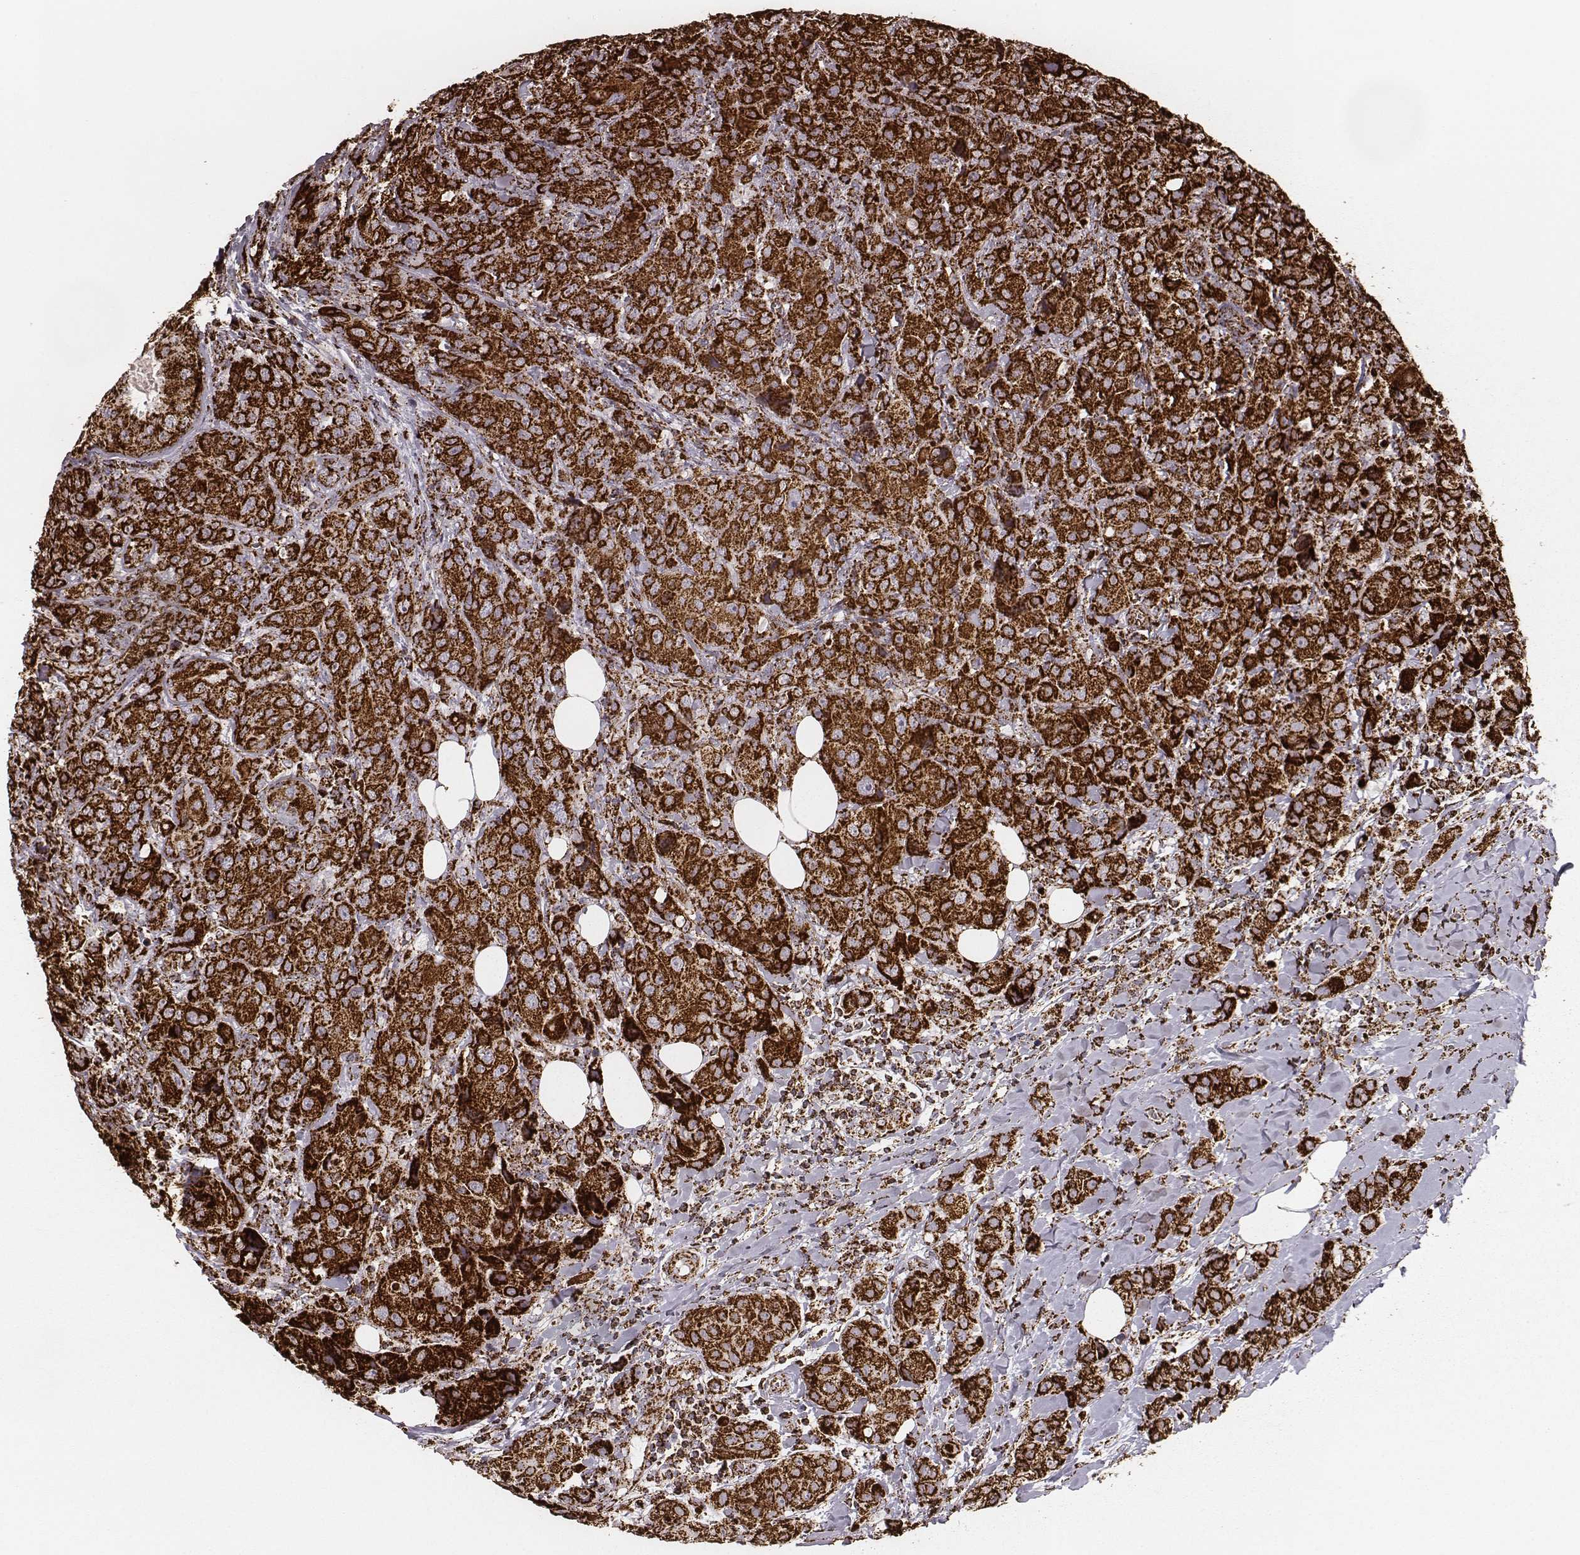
{"staining": {"intensity": "strong", "quantity": ">75%", "location": "cytoplasmic/membranous"}, "tissue": "breast cancer", "cell_type": "Tumor cells", "image_type": "cancer", "snomed": [{"axis": "morphology", "description": "Duct carcinoma"}, {"axis": "topography", "description": "Breast"}], "caption": "Strong cytoplasmic/membranous positivity is identified in about >75% of tumor cells in breast cancer (invasive ductal carcinoma).", "gene": "TUFM", "patient": {"sex": "female", "age": 43}}